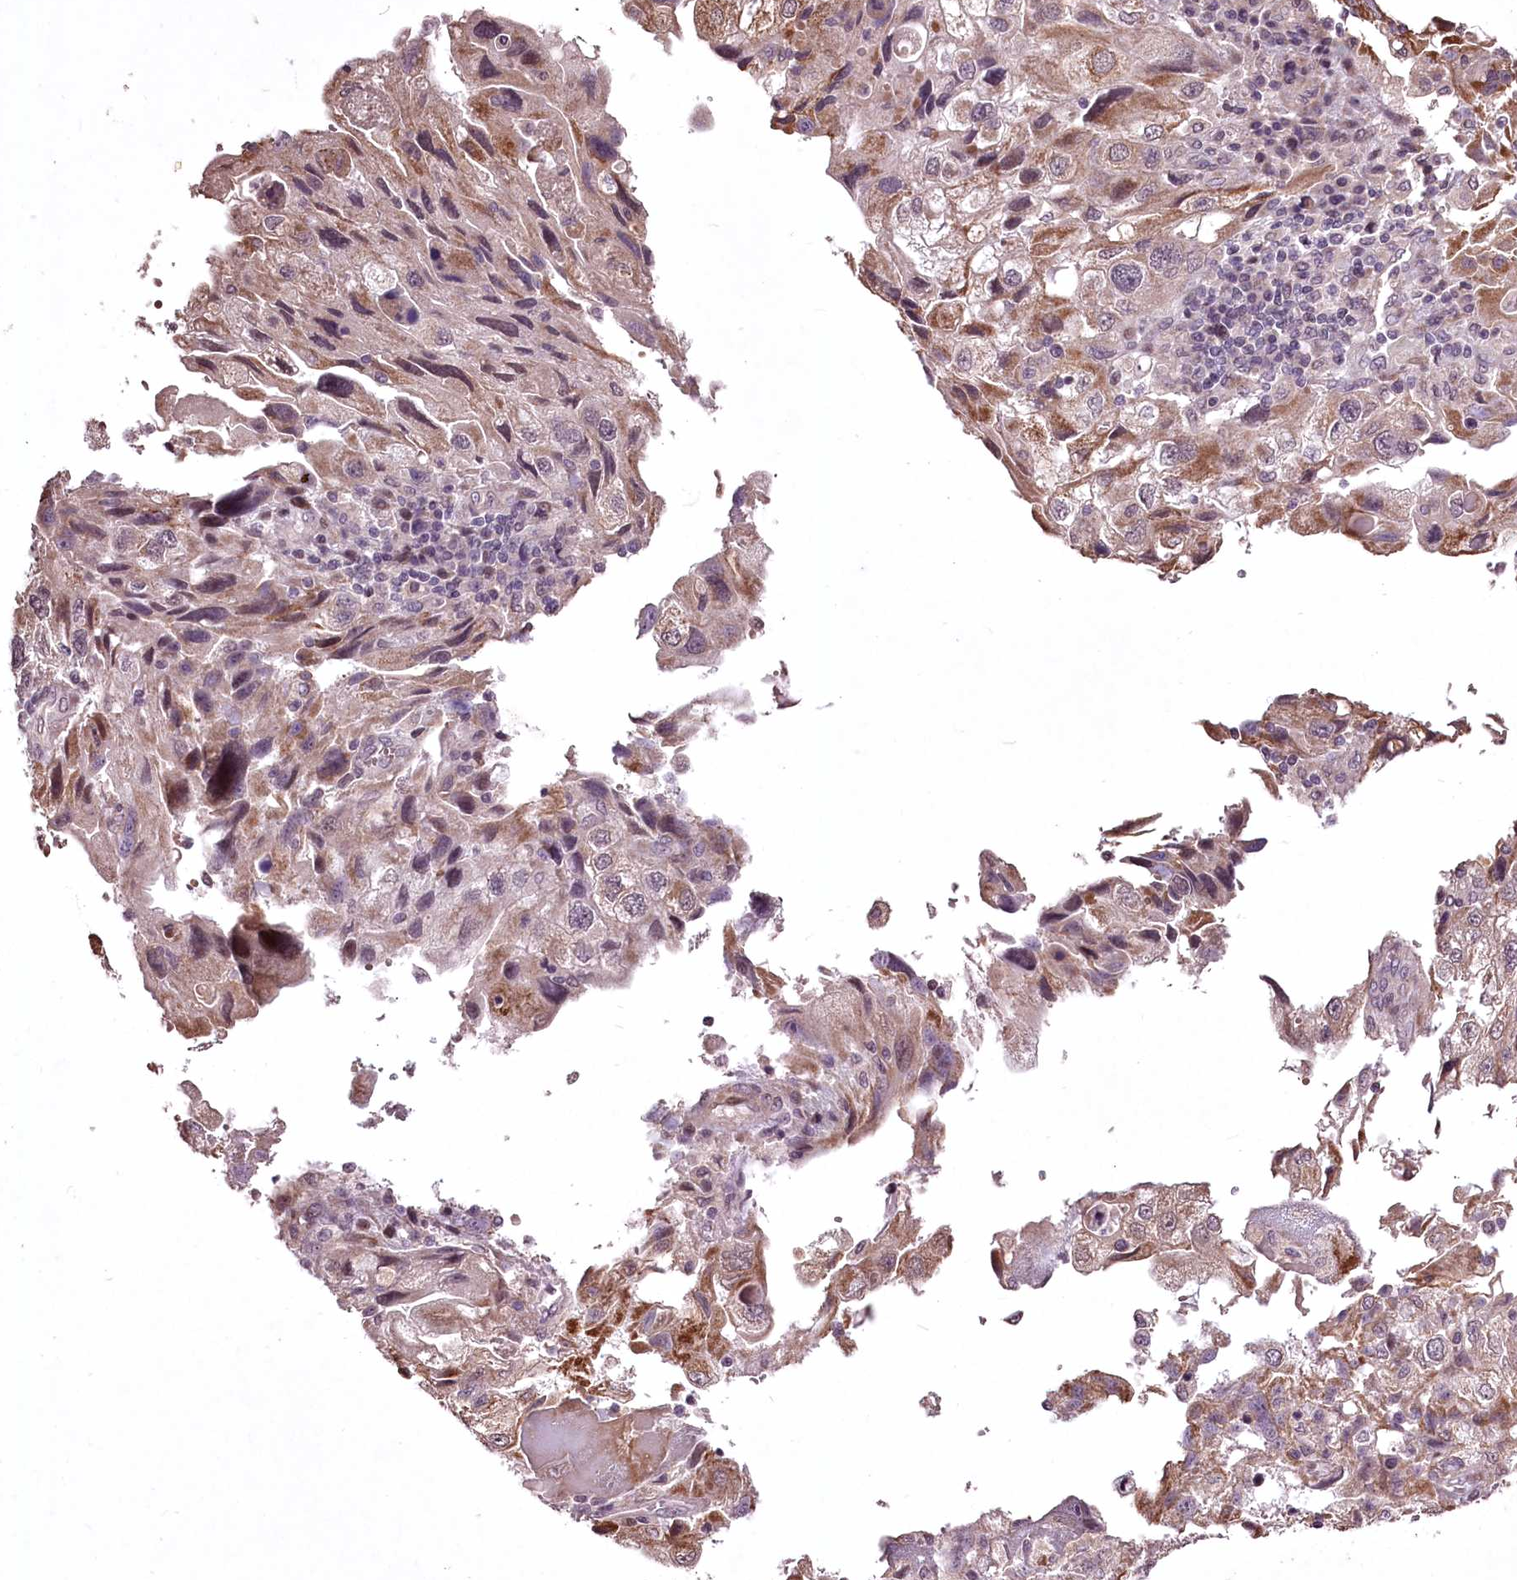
{"staining": {"intensity": "moderate", "quantity": "<25%", "location": "cytoplasmic/membranous,nuclear"}, "tissue": "endometrial cancer", "cell_type": "Tumor cells", "image_type": "cancer", "snomed": [{"axis": "morphology", "description": "Adenocarcinoma, NOS"}, {"axis": "topography", "description": "Endometrium"}], "caption": "Adenocarcinoma (endometrial) was stained to show a protein in brown. There is low levels of moderate cytoplasmic/membranous and nuclear staining in approximately <25% of tumor cells.", "gene": "ADRA1D", "patient": {"sex": "female", "age": 49}}